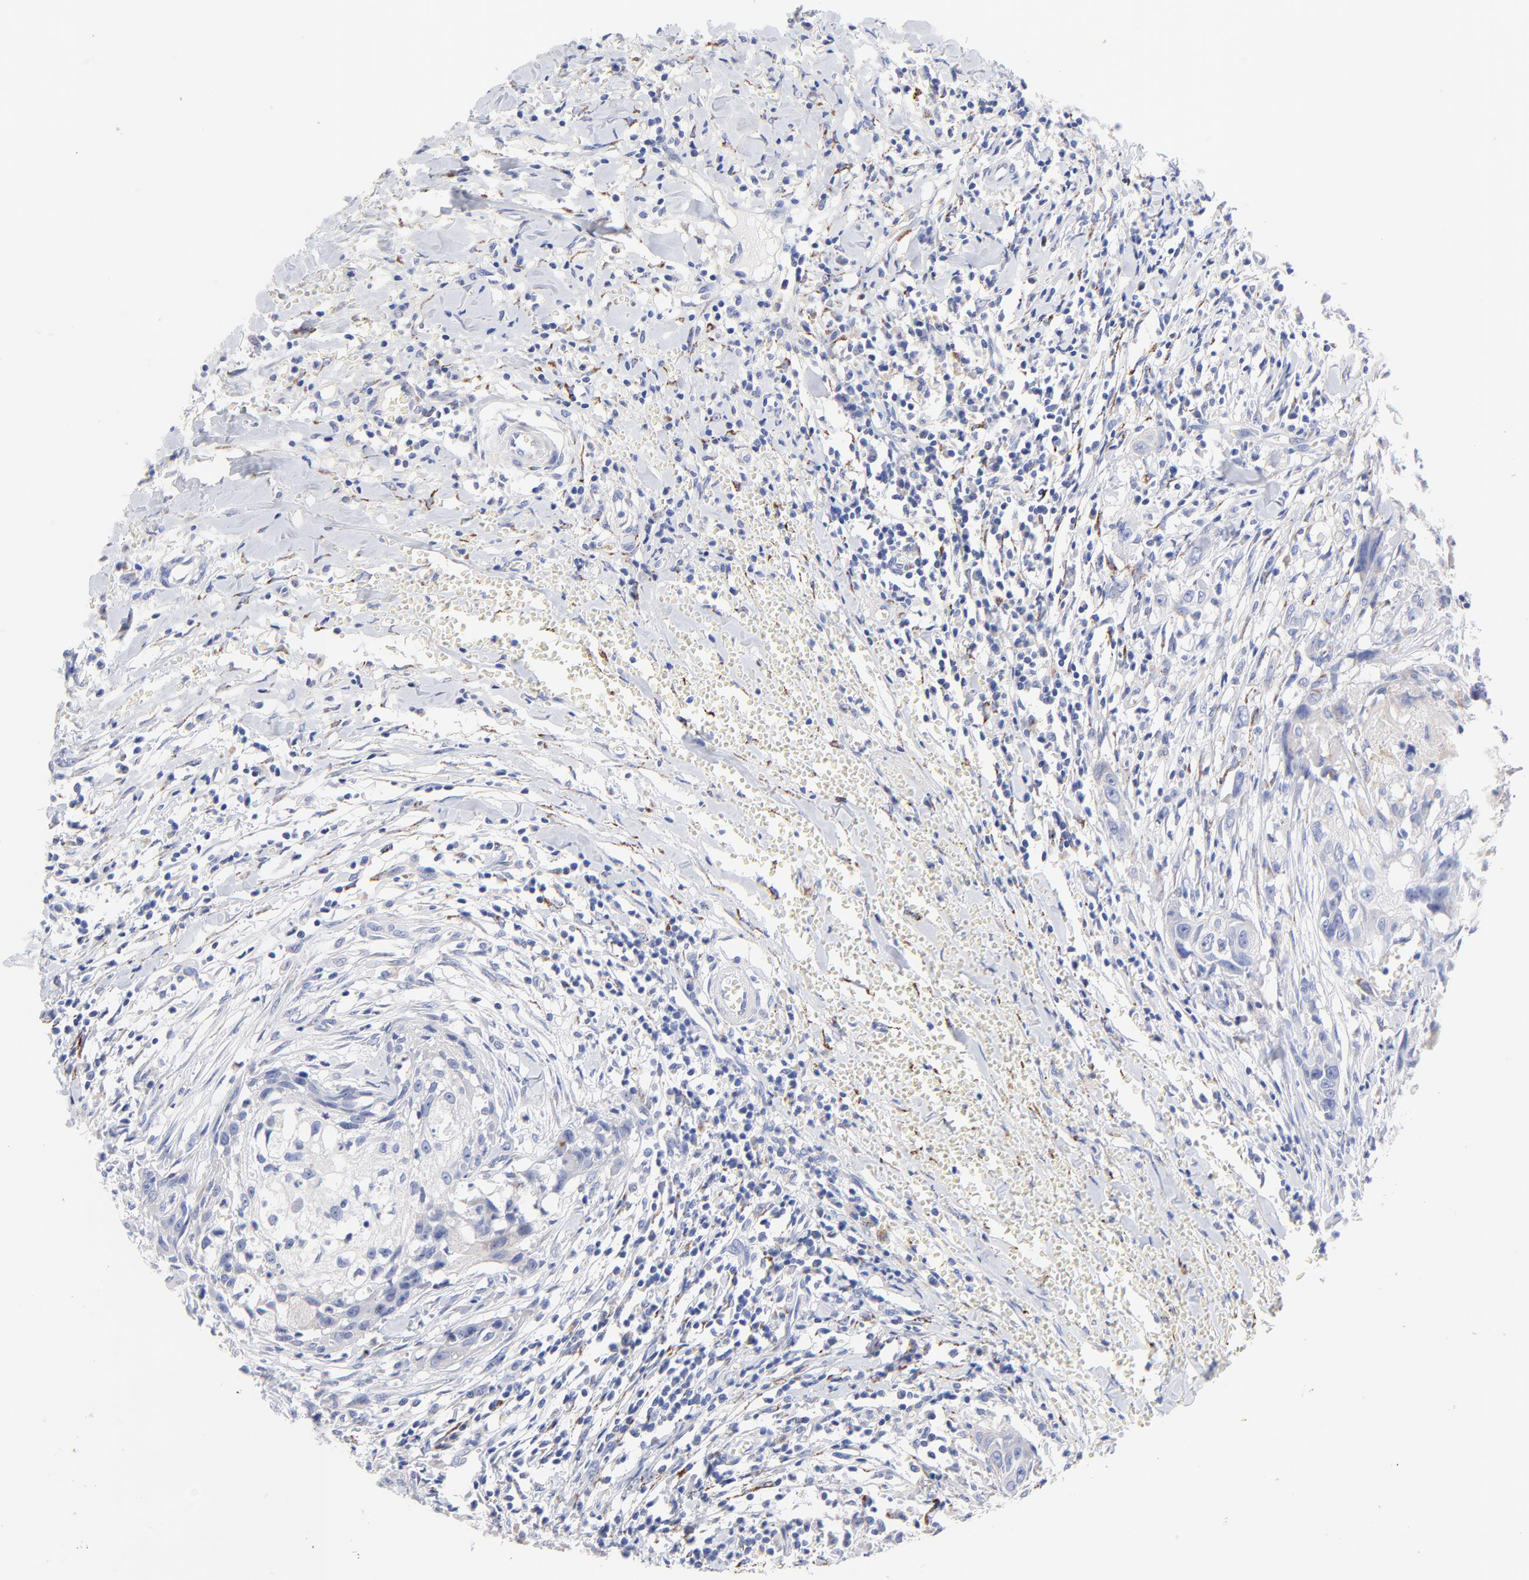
{"staining": {"intensity": "weak", "quantity": "<25%", "location": "cytoplasmic/membranous"}, "tissue": "head and neck cancer", "cell_type": "Tumor cells", "image_type": "cancer", "snomed": [{"axis": "morphology", "description": "Squamous cell carcinoma, NOS"}, {"axis": "topography", "description": "Head-Neck"}], "caption": "Image shows no significant protein positivity in tumor cells of head and neck cancer (squamous cell carcinoma). (DAB immunohistochemistry visualized using brightfield microscopy, high magnification).", "gene": "FBXO10", "patient": {"sex": "male", "age": 64}}